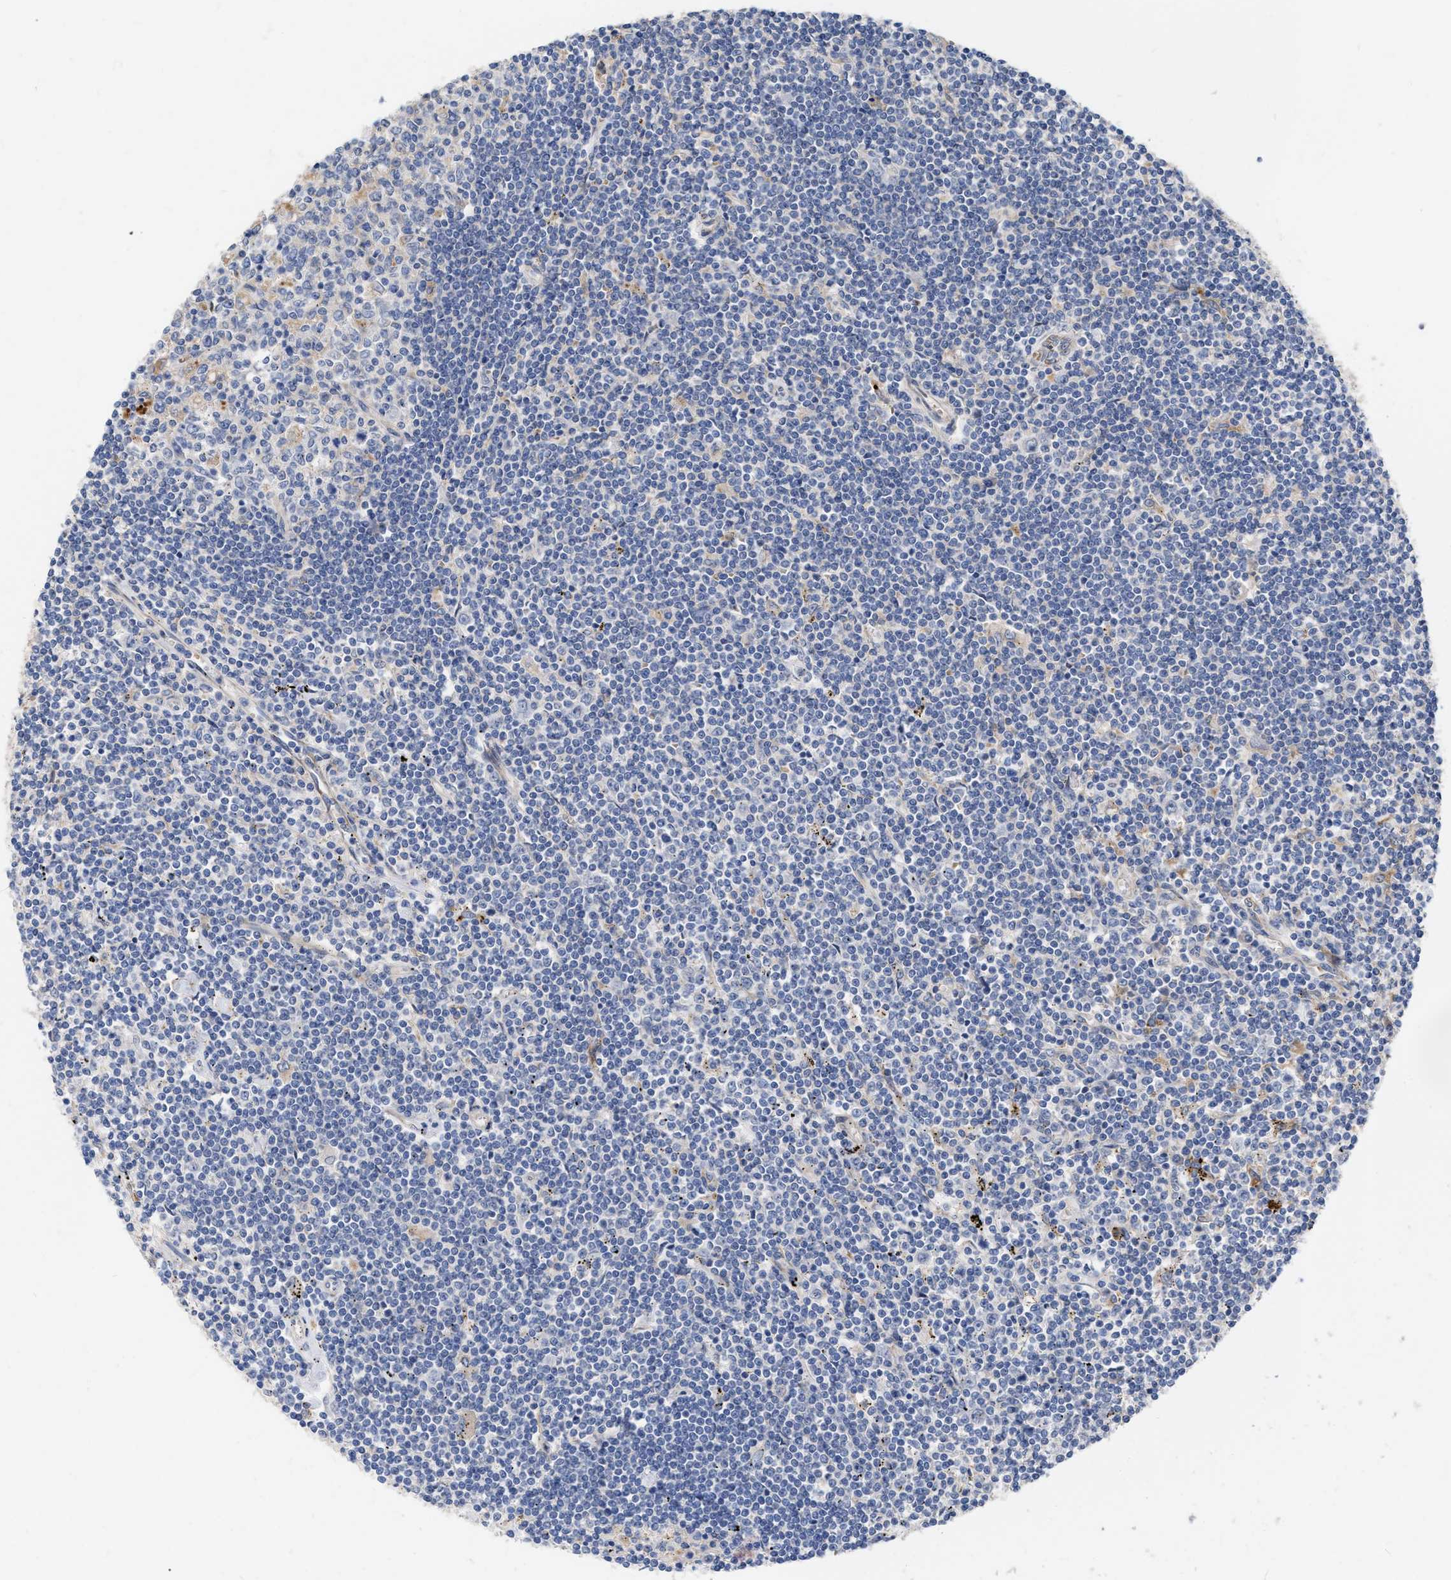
{"staining": {"intensity": "negative", "quantity": "none", "location": "none"}, "tissue": "lymphoma", "cell_type": "Tumor cells", "image_type": "cancer", "snomed": [{"axis": "morphology", "description": "Malignant lymphoma, non-Hodgkin's type, Low grade"}, {"axis": "topography", "description": "Spleen"}], "caption": "Tumor cells show no significant expression in lymphoma.", "gene": "MLST8", "patient": {"sex": "male", "age": 76}}